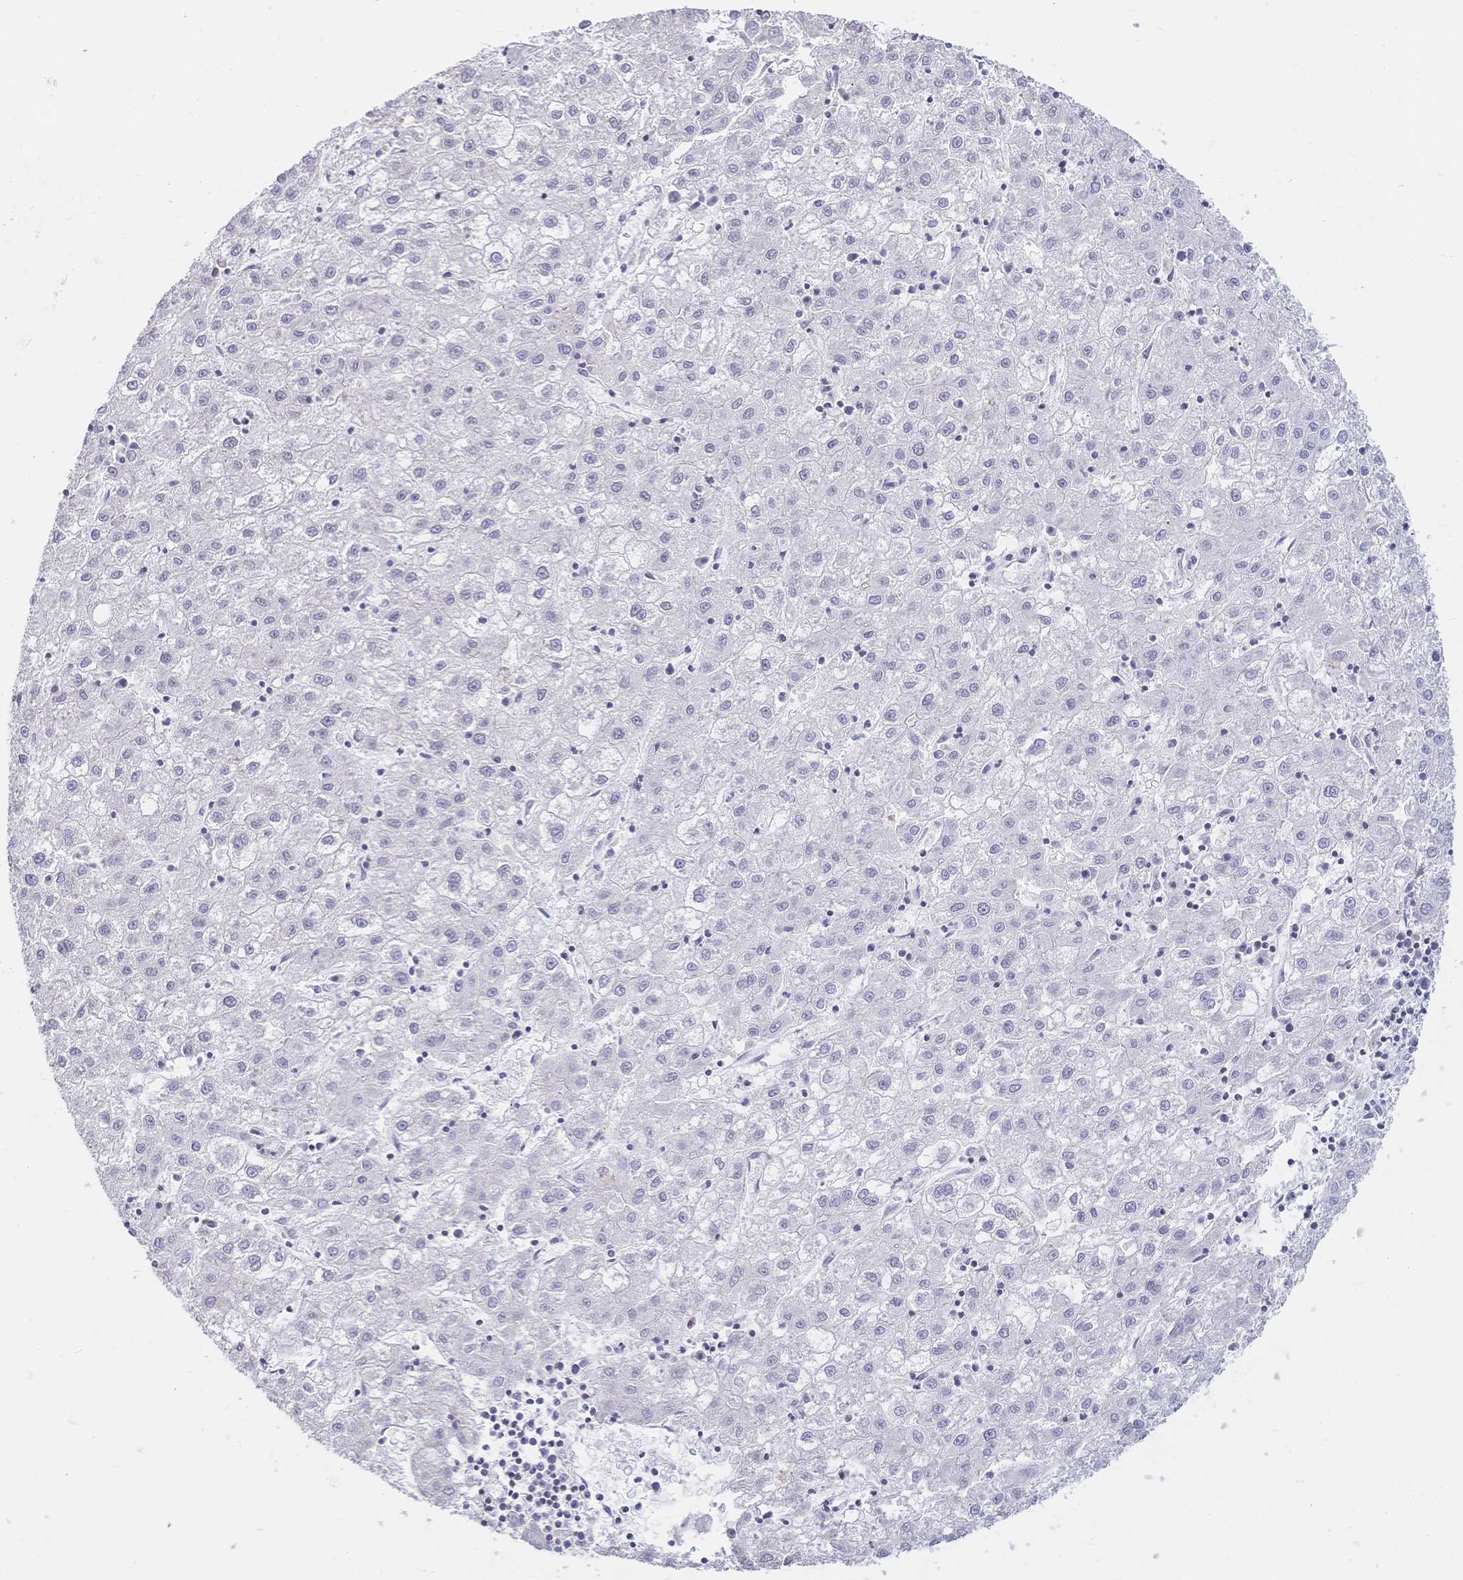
{"staining": {"intensity": "negative", "quantity": "none", "location": "none"}, "tissue": "liver cancer", "cell_type": "Tumor cells", "image_type": "cancer", "snomed": [{"axis": "morphology", "description": "Carcinoma, Hepatocellular, NOS"}, {"axis": "topography", "description": "Liver"}], "caption": "High magnification brightfield microscopy of hepatocellular carcinoma (liver) stained with DAB (brown) and counterstained with hematoxylin (blue): tumor cells show no significant positivity. (DAB (3,3'-diaminobenzidine) IHC visualized using brightfield microscopy, high magnification).", "gene": "CR2", "patient": {"sex": "male", "age": 72}}